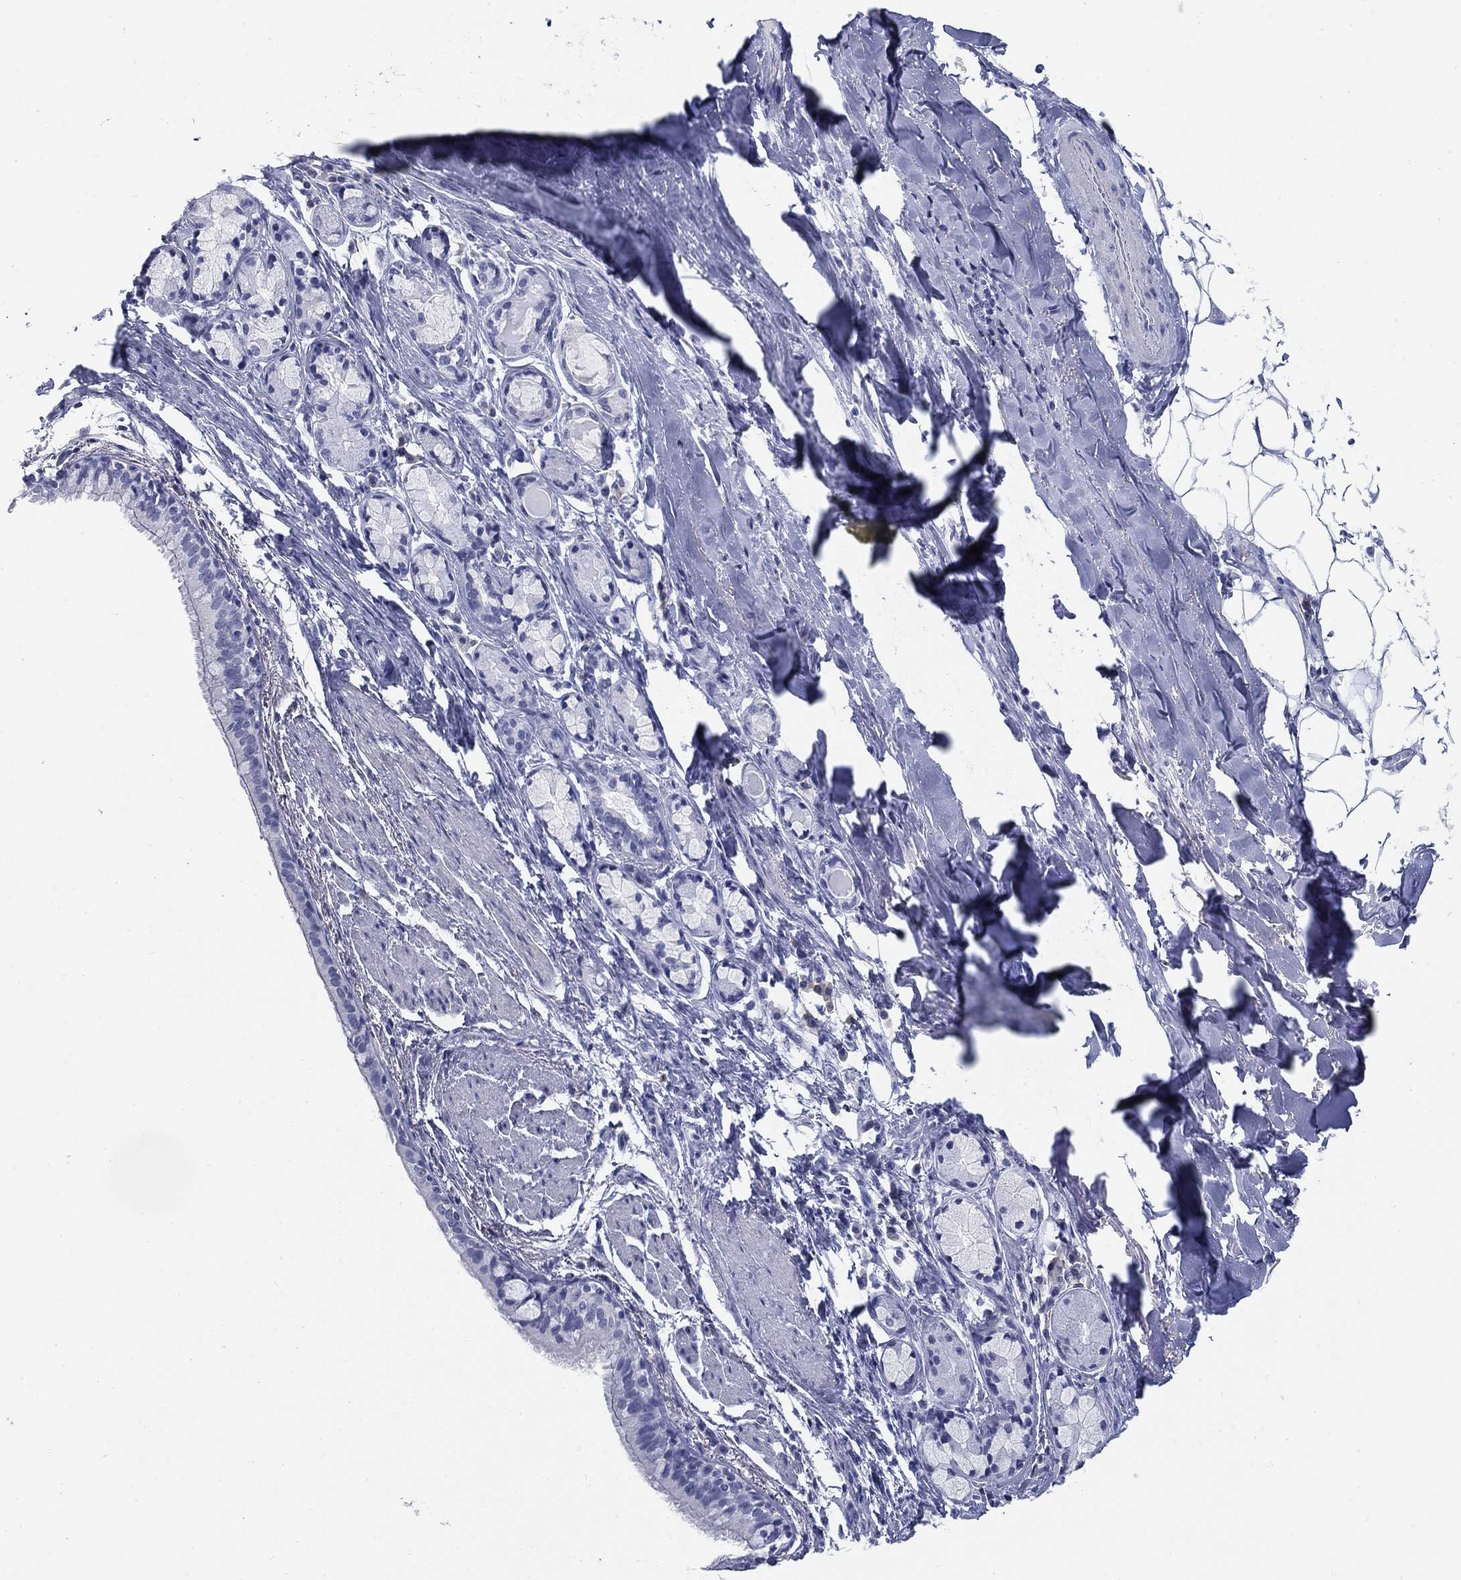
{"staining": {"intensity": "negative", "quantity": "none", "location": "none"}, "tissue": "bronchus", "cell_type": "Respiratory epithelial cells", "image_type": "normal", "snomed": [{"axis": "morphology", "description": "Normal tissue, NOS"}, {"axis": "morphology", "description": "Squamous cell carcinoma, NOS"}, {"axis": "topography", "description": "Bronchus"}, {"axis": "topography", "description": "Lung"}], "caption": "Respiratory epithelial cells are negative for protein expression in unremarkable human bronchus. (DAB (3,3'-diaminobenzidine) immunohistochemistry visualized using brightfield microscopy, high magnification).", "gene": "CD79B", "patient": {"sex": "male", "age": 69}}